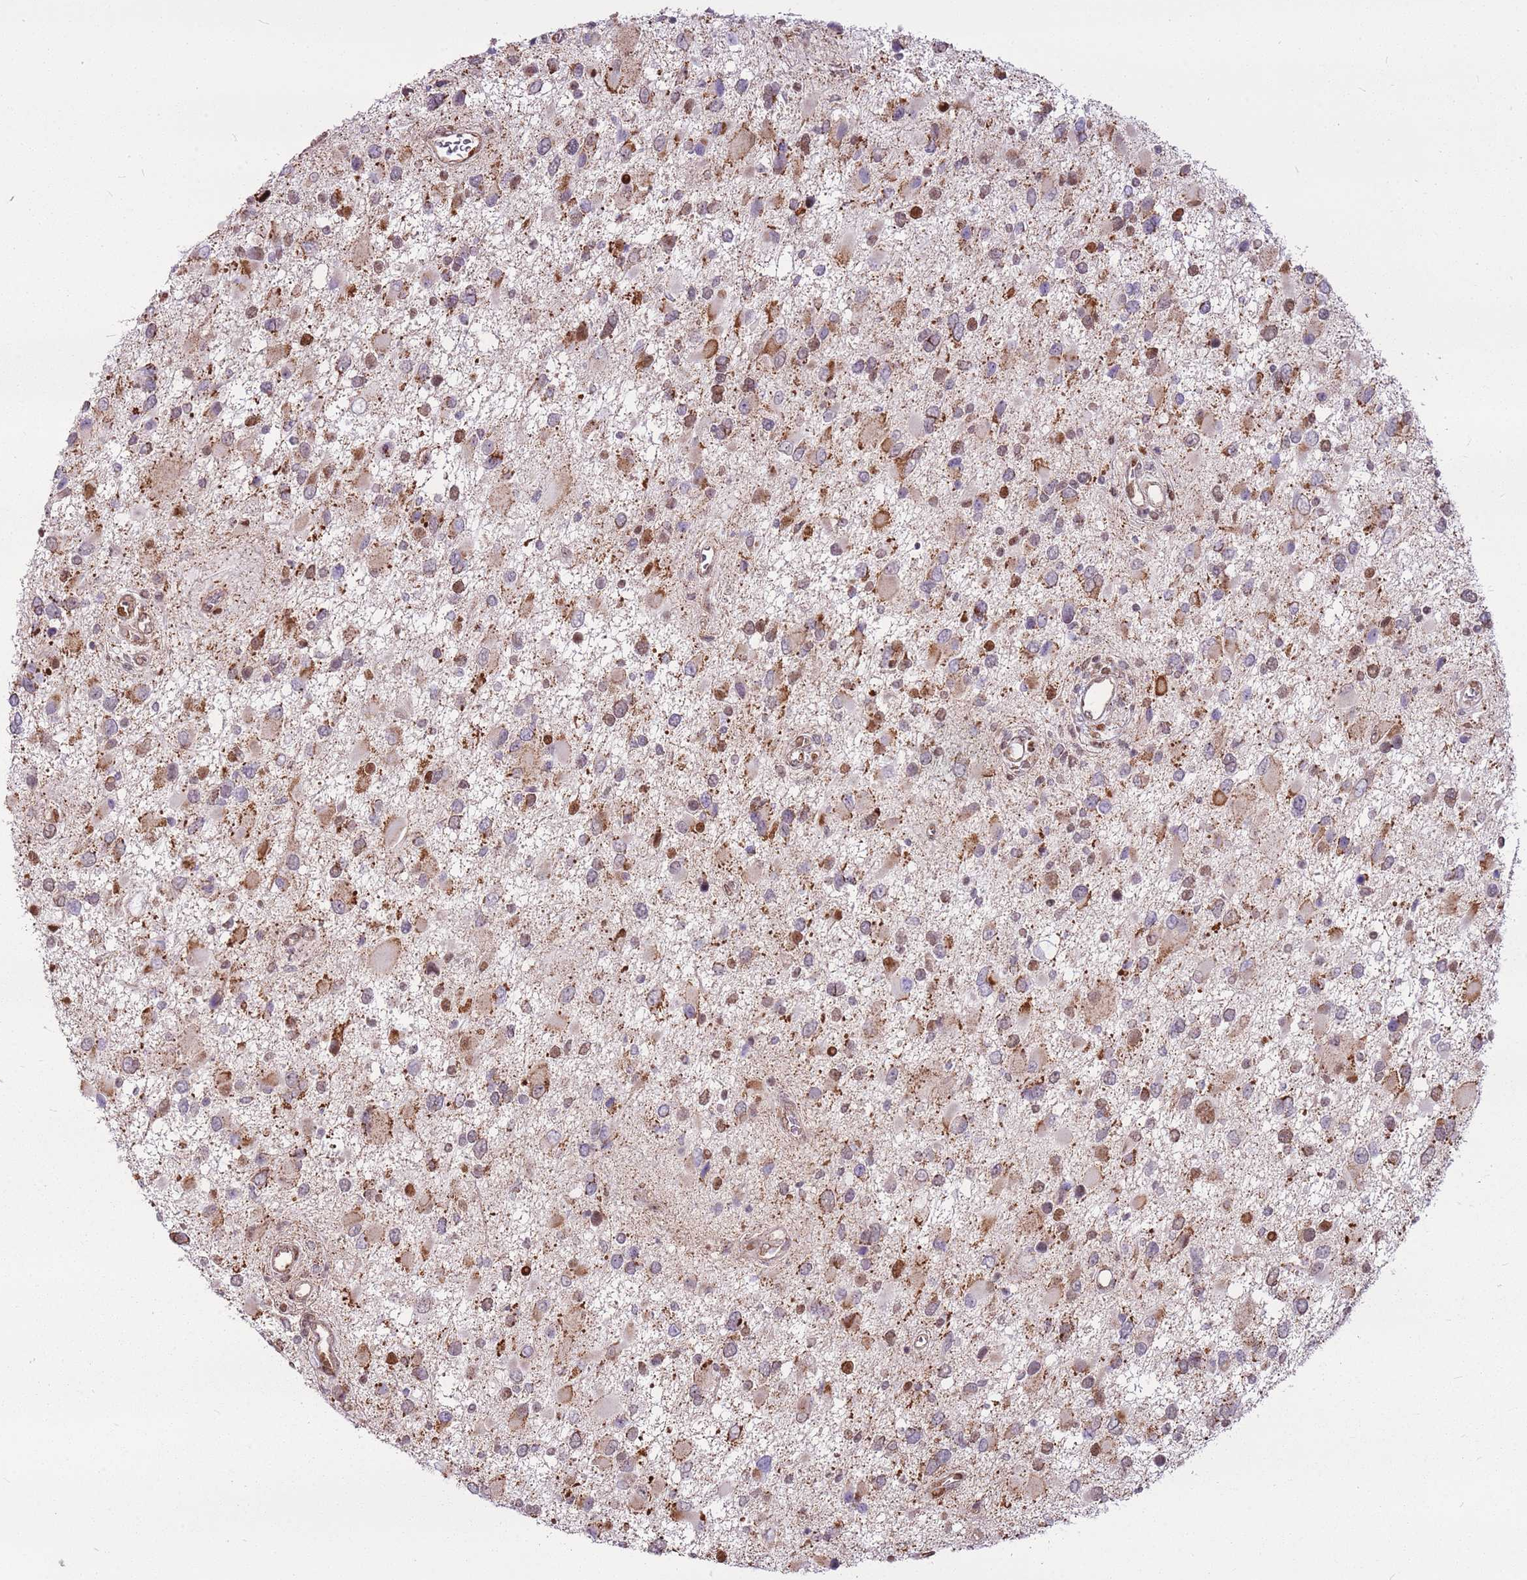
{"staining": {"intensity": "moderate", "quantity": "25%-75%", "location": "cytoplasmic/membranous,nuclear"}, "tissue": "glioma", "cell_type": "Tumor cells", "image_type": "cancer", "snomed": [{"axis": "morphology", "description": "Glioma, malignant, High grade"}, {"axis": "topography", "description": "Brain"}], "caption": "Tumor cells demonstrate medium levels of moderate cytoplasmic/membranous and nuclear staining in about 25%-75% of cells in high-grade glioma (malignant). (Brightfield microscopy of DAB IHC at high magnification).", "gene": "PCTP", "patient": {"sex": "male", "age": 53}}